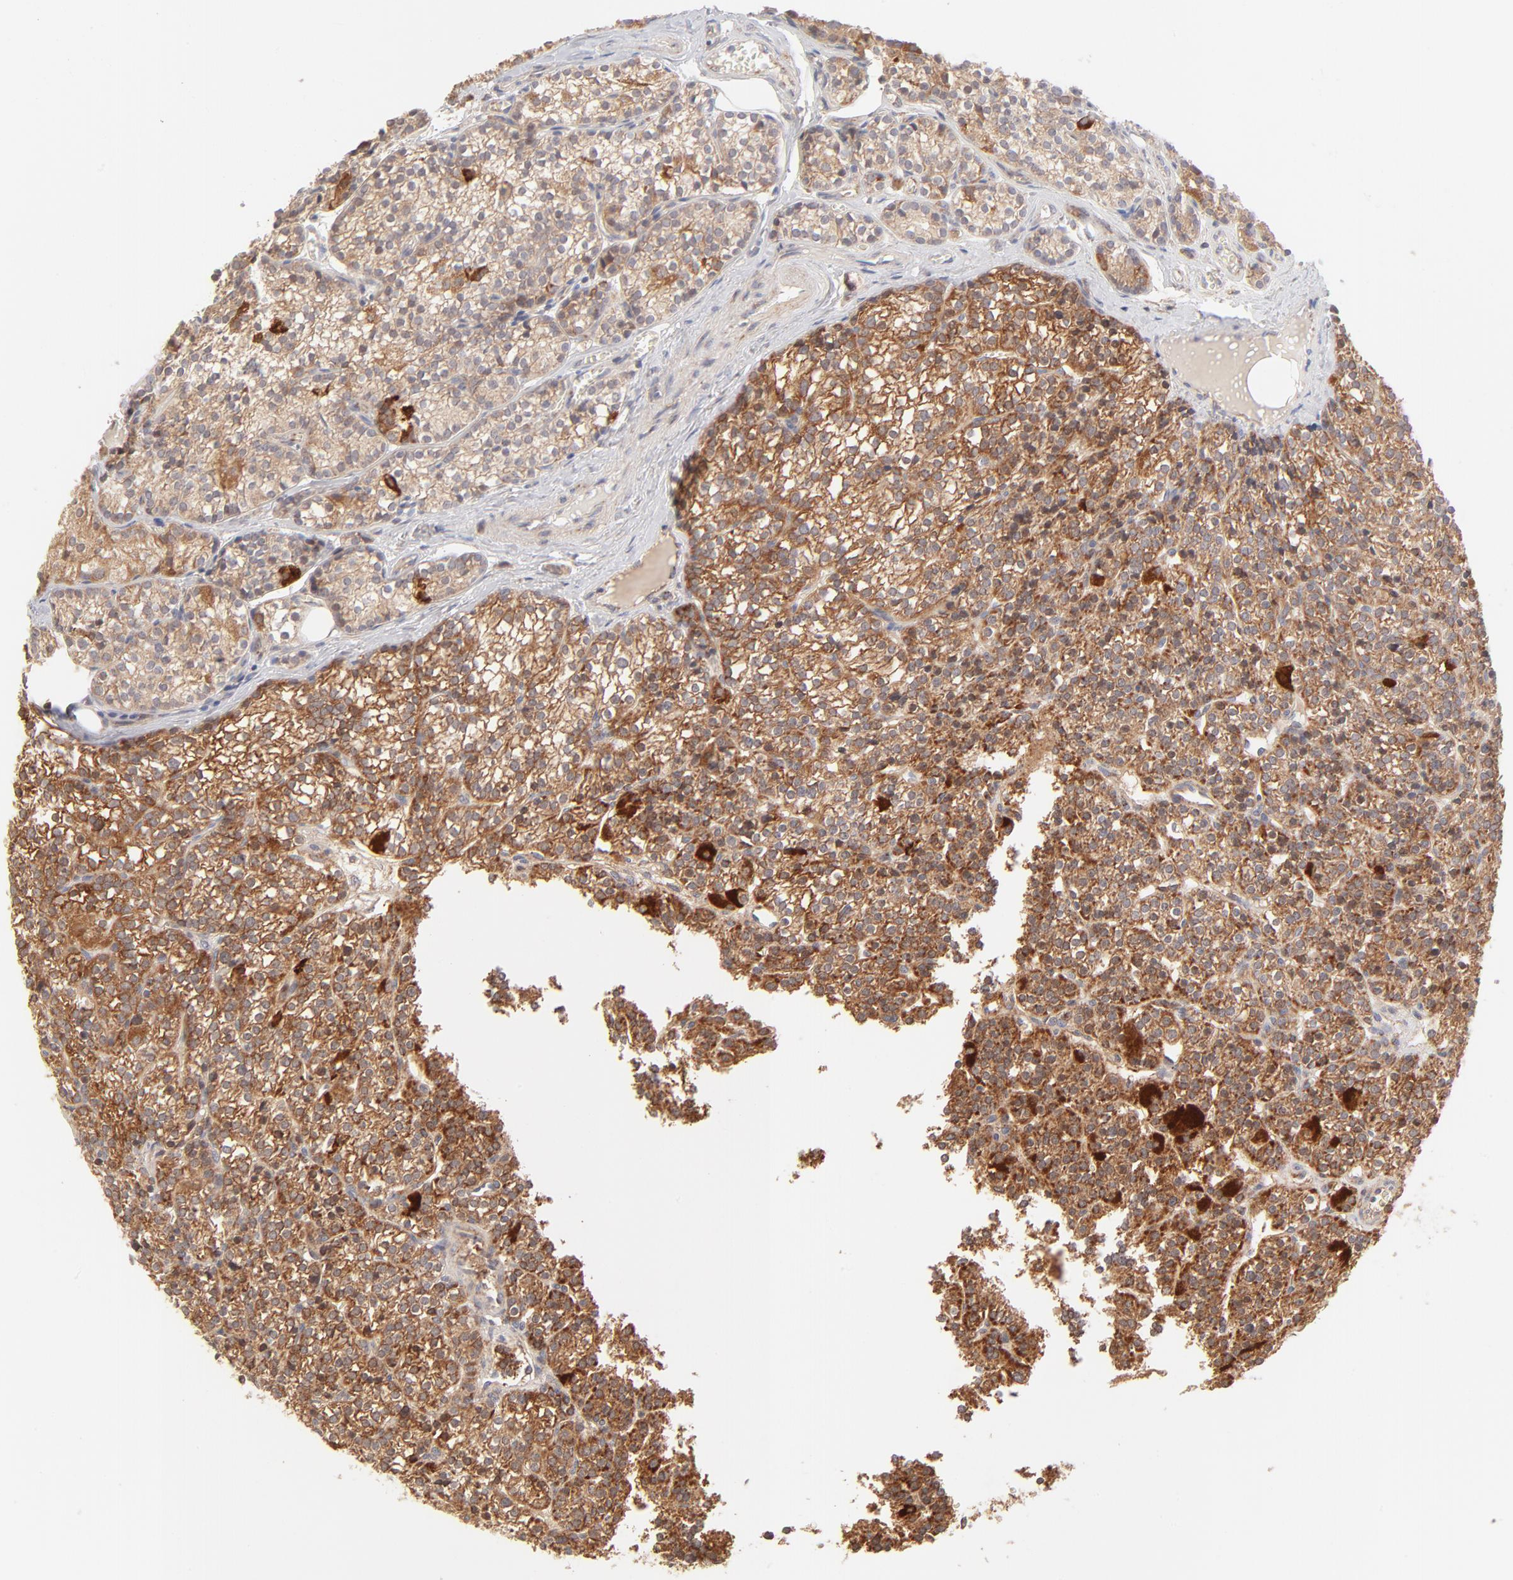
{"staining": {"intensity": "moderate", "quantity": ">75%", "location": "cytoplasmic/membranous"}, "tissue": "parathyroid gland", "cell_type": "Glandular cells", "image_type": "normal", "snomed": [{"axis": "morphology", "description": "Normal tissue, NOS"}, {"axis": "topography", "description": "Parathyroid gland"}], "caption": "Protein analysis of unremarkable parathyroid gland exhibits moderate cytoplasmic/membranous positivity in approximately >75% of glandular cells.", "gene": "CSPG4", "patient": {"sex": "female", "age": 50}}